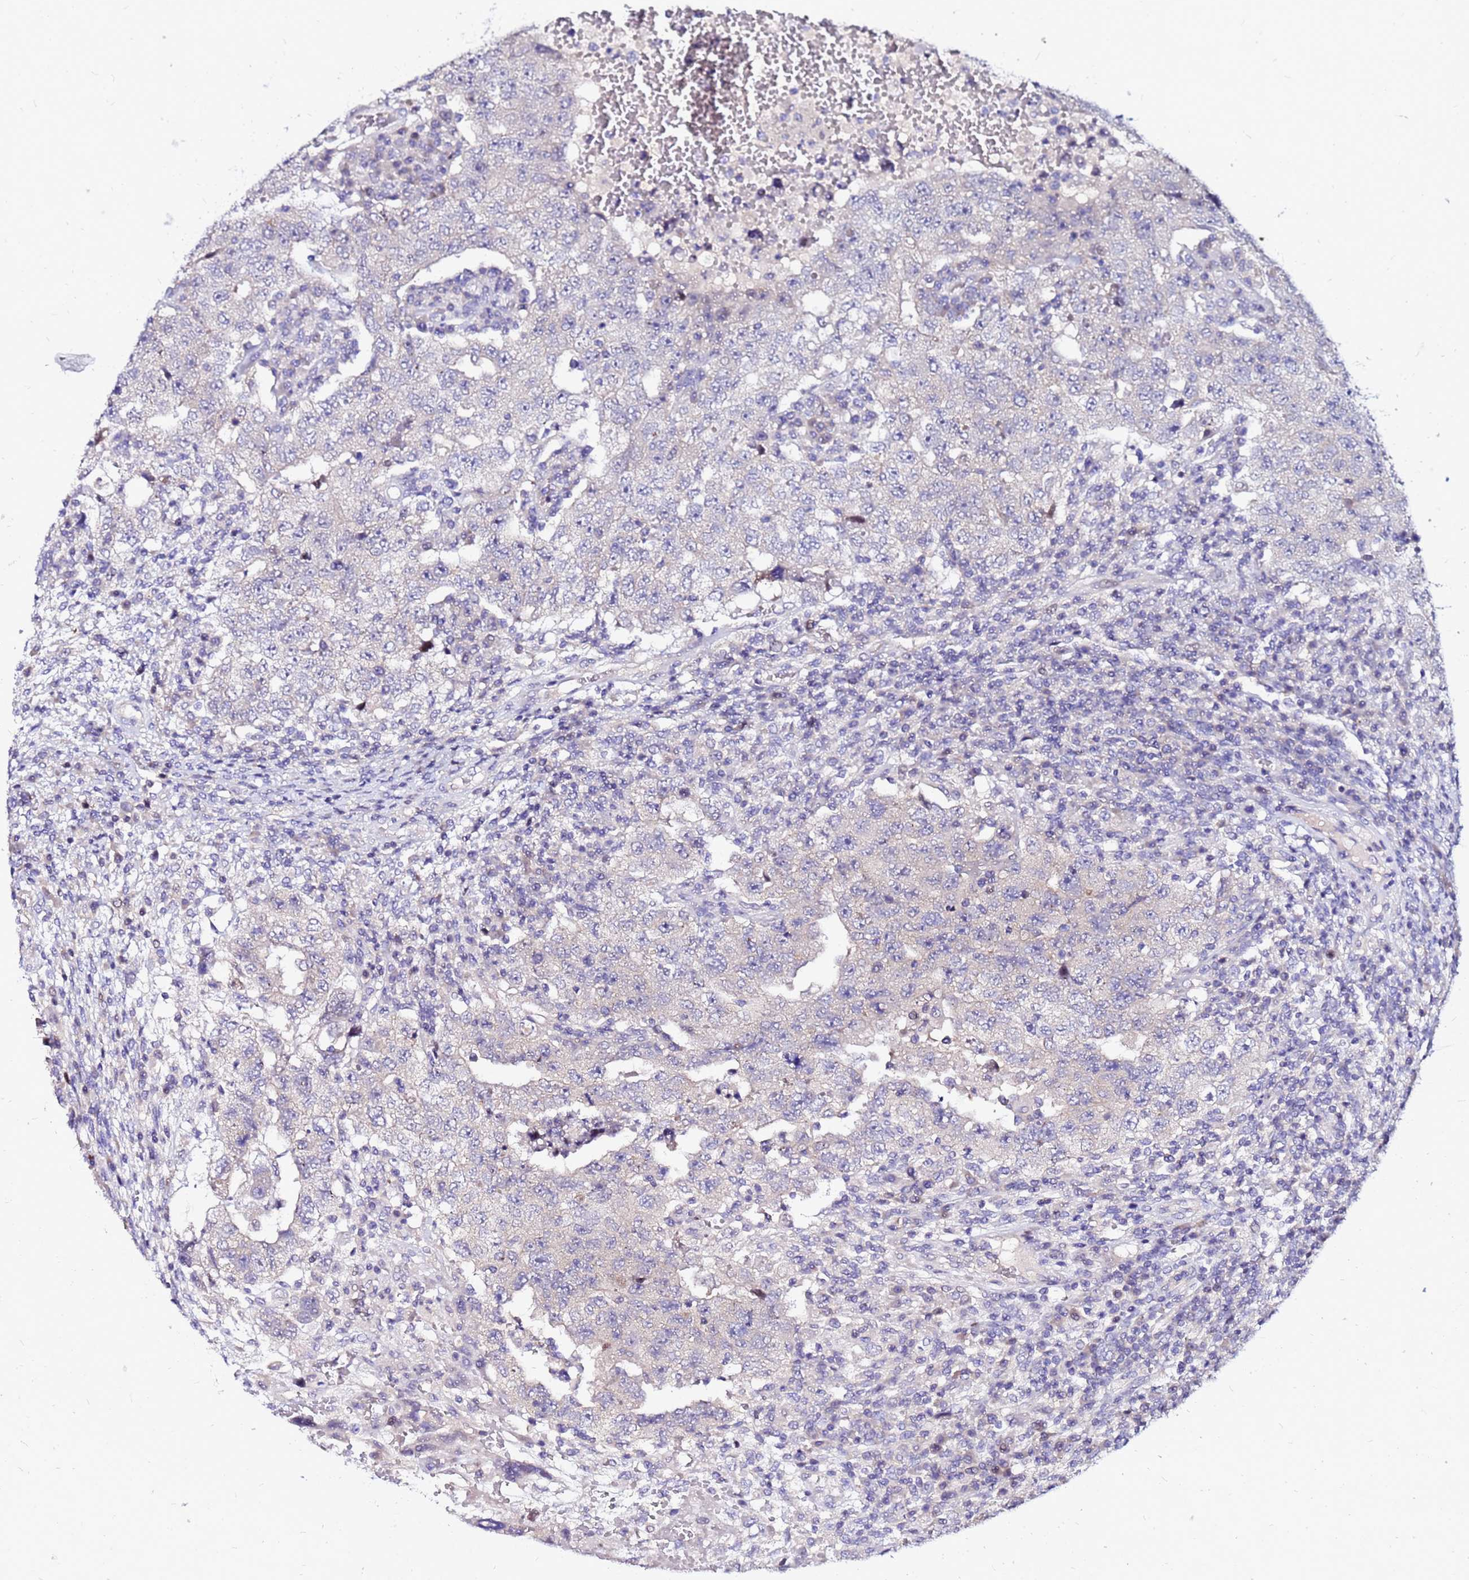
{"staining": {"intensity": "negative", "quantity": "none", "location": "none"}, "tissue": "testis cancer", "cell_type": "Tumor cells", "image_type": "cancer", "snomed": [{"axis": "morphology", "description": "Carcinoma, Embryonal, NOS"}, {"axis": "topography", "description": "Testis"}], "caption": "Tumor cells show no significant positivity in testis embryonal carcinoma.", "gene": "ARHGEF5", "patient": {"sex": "male", "age": 26}}